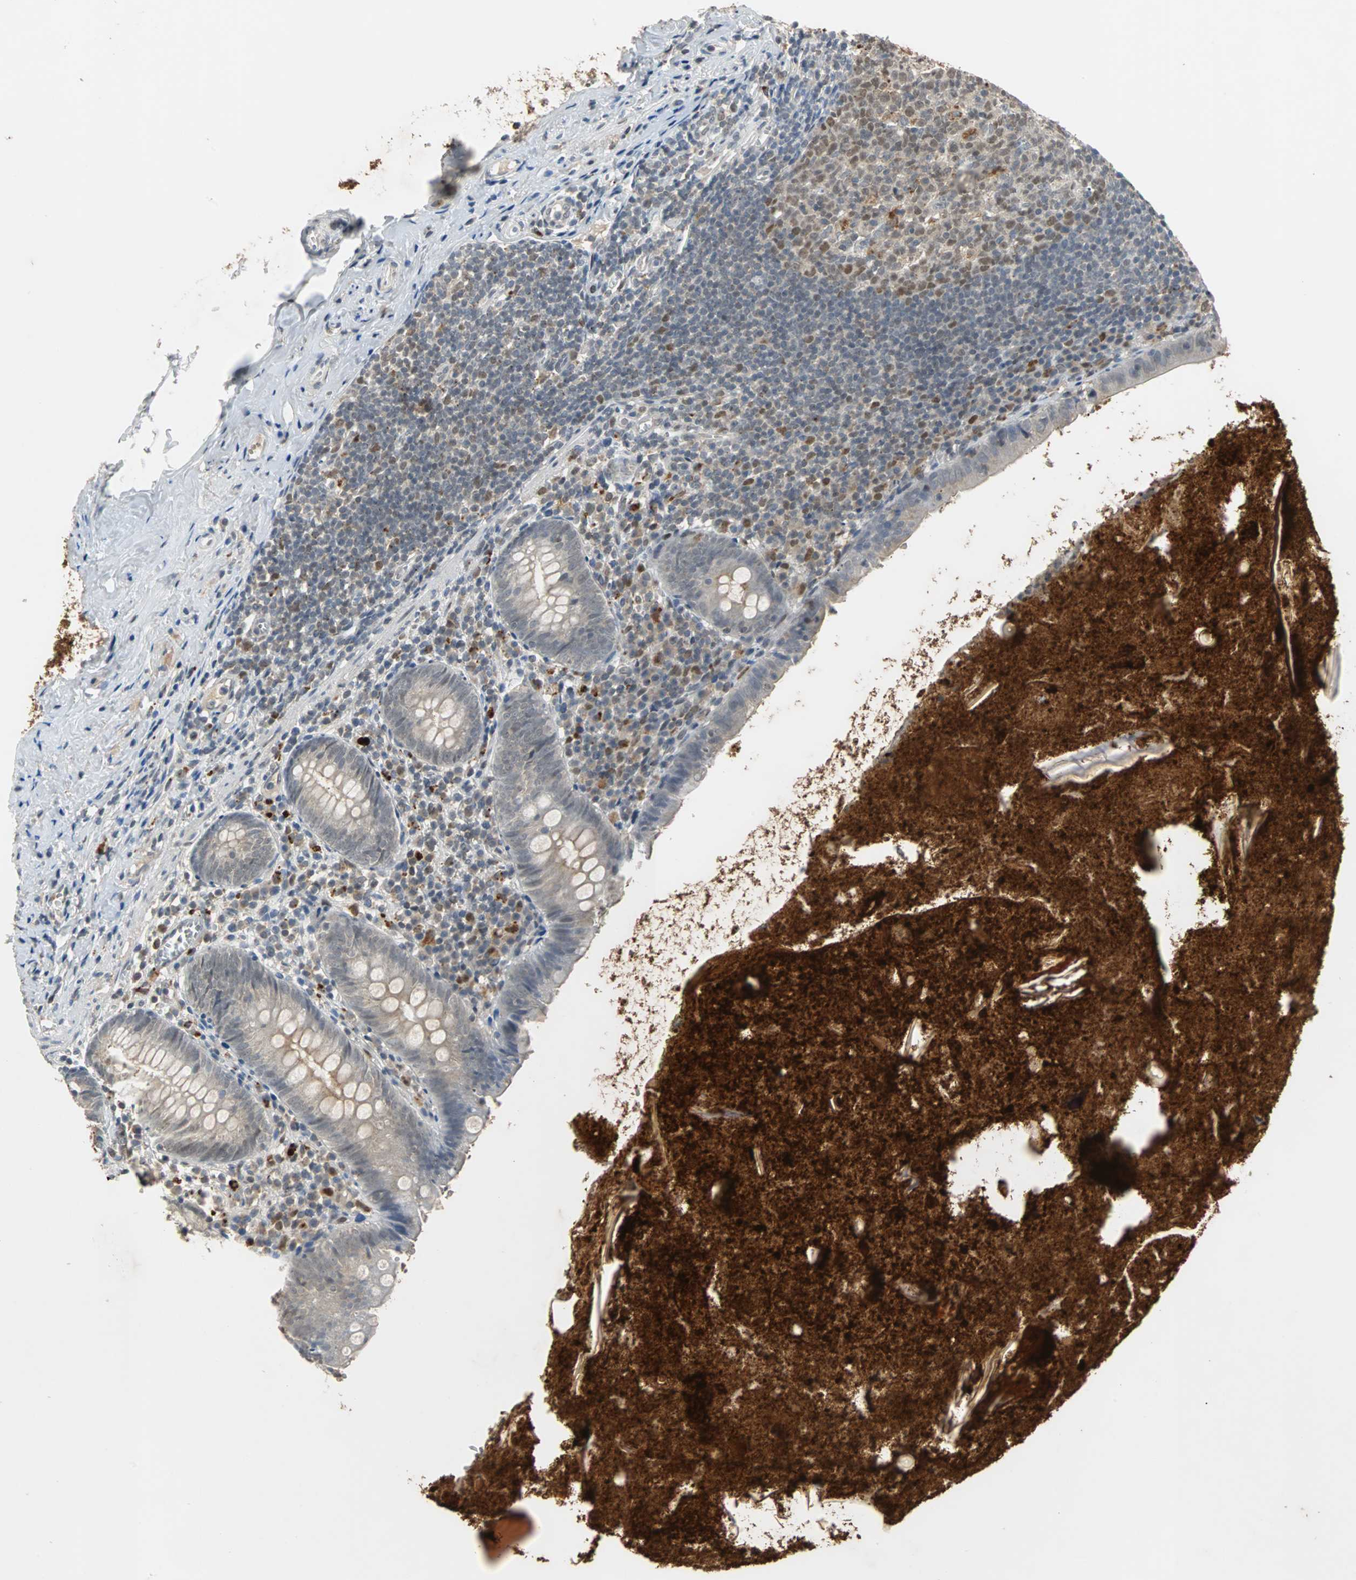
{"staining": {"intensity": "negative", "quantity": "none", "location": "none"}, "tissue": "appendix", "cell_type": "Glandular cells", "image_type": "normal", "snomed": [{"axis": "morphology", "description": "Normal tissue, NOS"}, {"axis": "topography", "description": "Appendix"}], "caption": "Normal appendix was stained to show a protein in brown. There is no significant staining in glandular cells. Brightfield microscopy of IHC stained with DAB (brown) and hematoxylin (blue), captured at high magnification.", "gene": "HLX", "patient": {"sex": "male", "age": 52}}